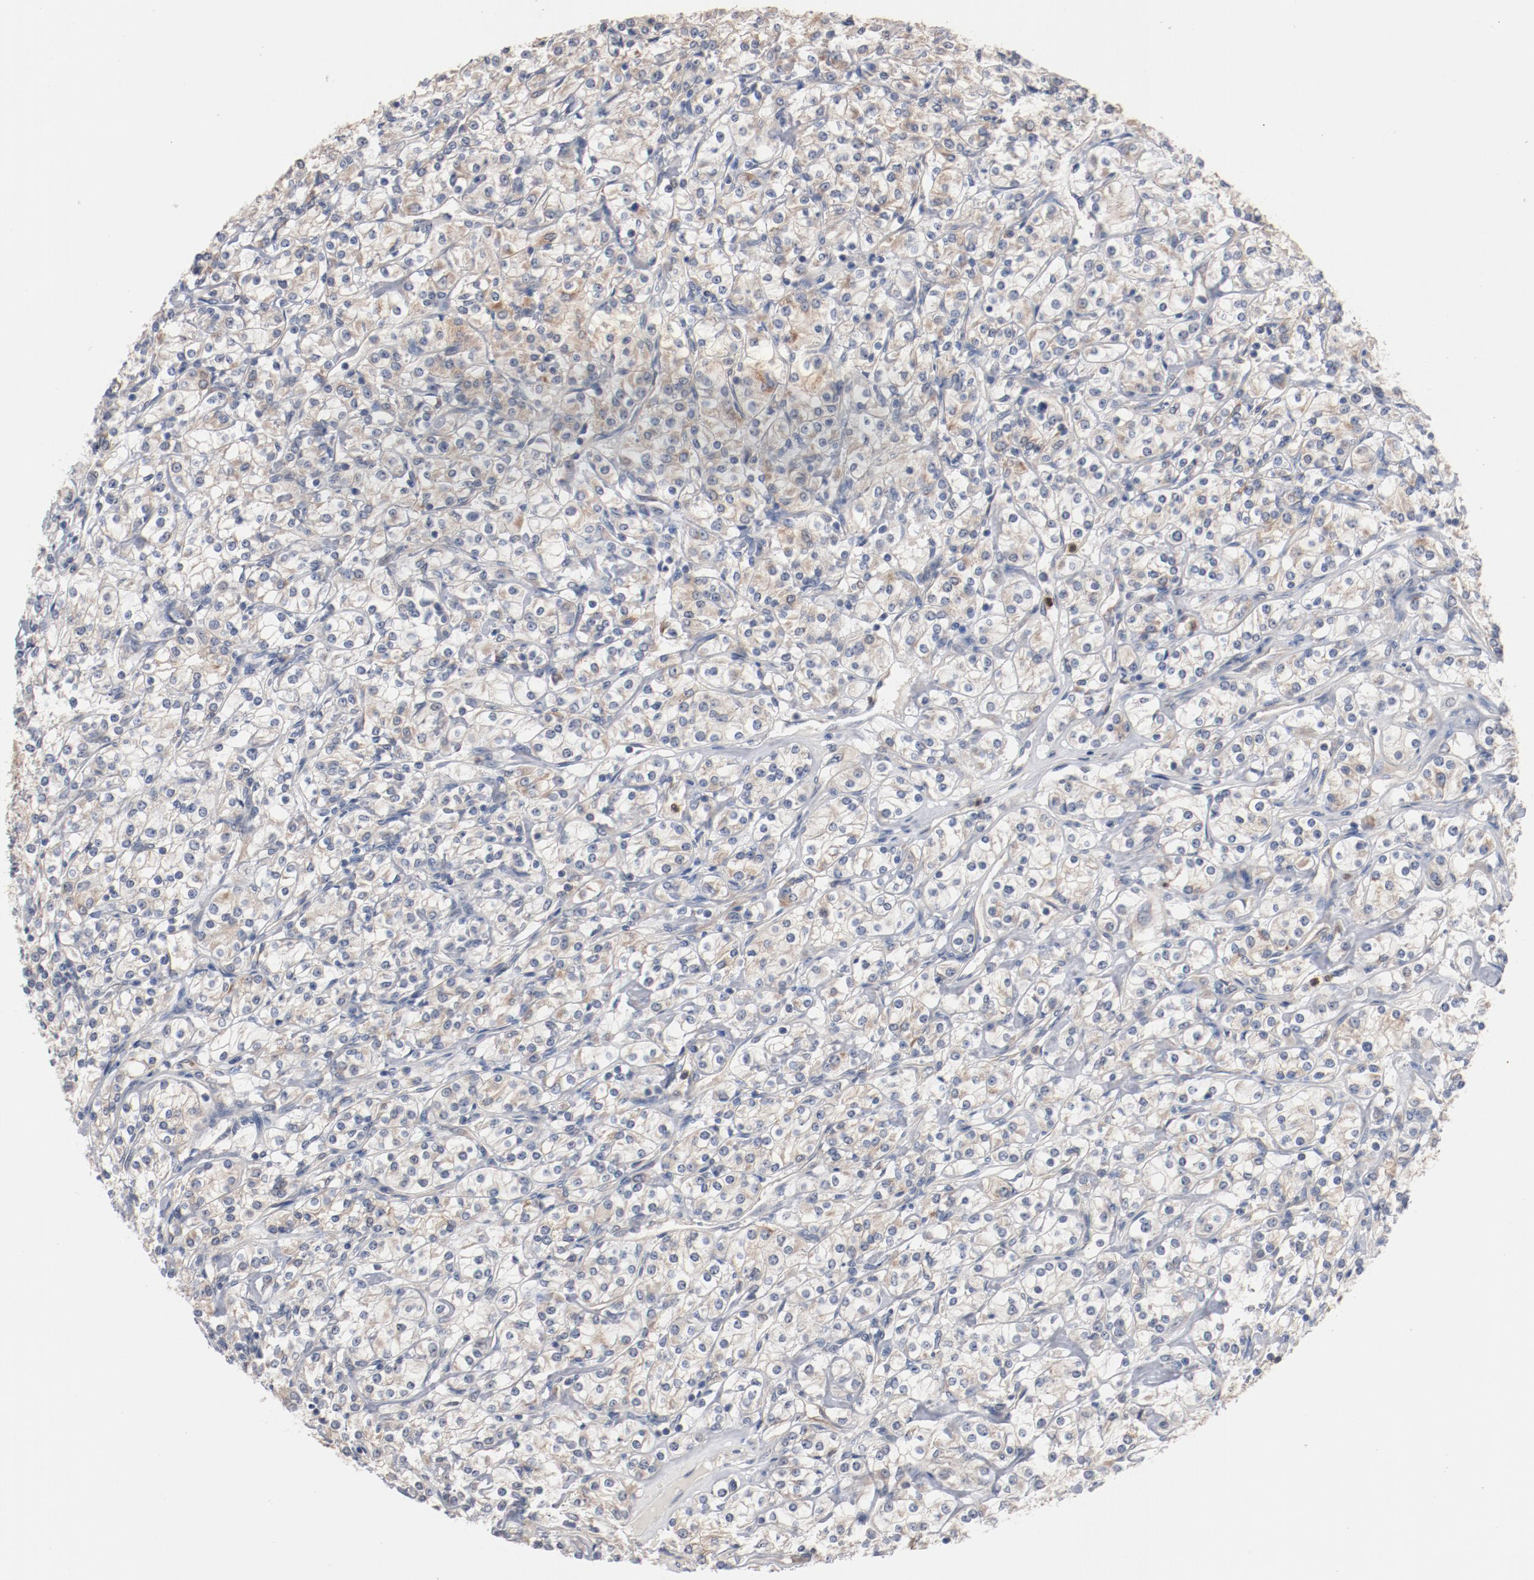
{"staining": {"intensity": "weak", "quantity": ">75%", "location": "cytoplasmic/membranous"}, "tissue": "renal cancer", "cell_type": "Tumor cells", "image_type": "cancer", "snomed": [{"axis": "morphology", "description": "Adenocarcinoma, NOS"}, {"axis": "topography", "description": "Kidney"}], "caption": "Immunohistochemical staining of adenocarcinoma (renal) exhibits low levels of weak cytoplasmic/membranous expression in about >75% of tumor cells.", "gene": "RNASE11", "patient": {"sex": "male", "age": 77}}